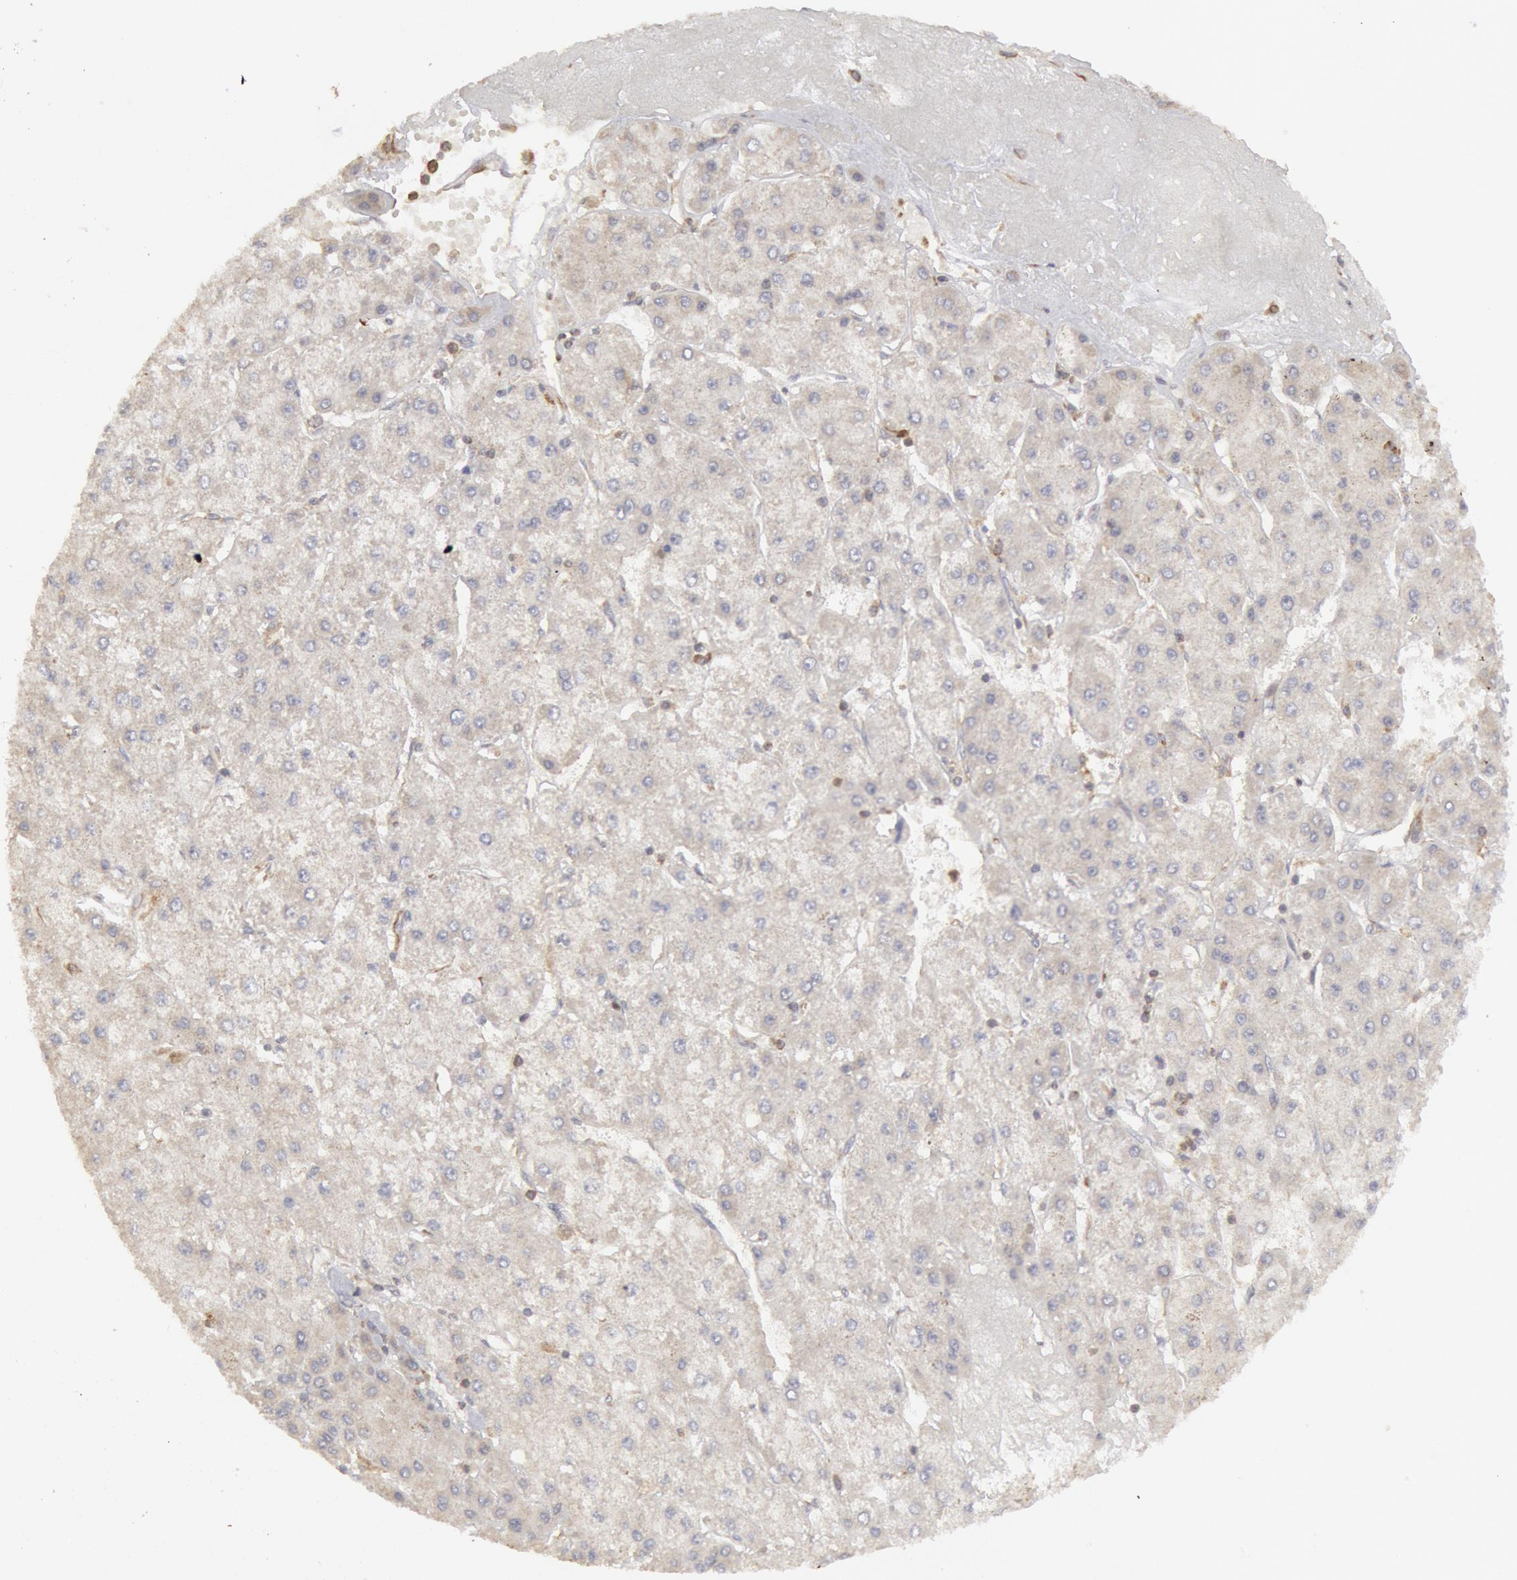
{"staining": {"intensity": "negative", "quantity": "none", "location": "none"}, "tissue": "liver cancer", "cell_type": "Tumor cells", "image_type": "cancer", "snomed": [{"axis": "morphology", "description": "Carcinoma, Hepatocellular, NOS"}, {"axis": "topography", "description": "Liver"}], "caption": "DAB immunohistochemical staining of hepatocellular carcinoma (liver) shows no significant positivity in tumor cells. Brightfield microscopy of IHC stained with DAB (brown) and hematoxylin (blue), captured at high magnification.", "gene": "OSBPL8", "patient": {"sex": "female", "age": 52}}